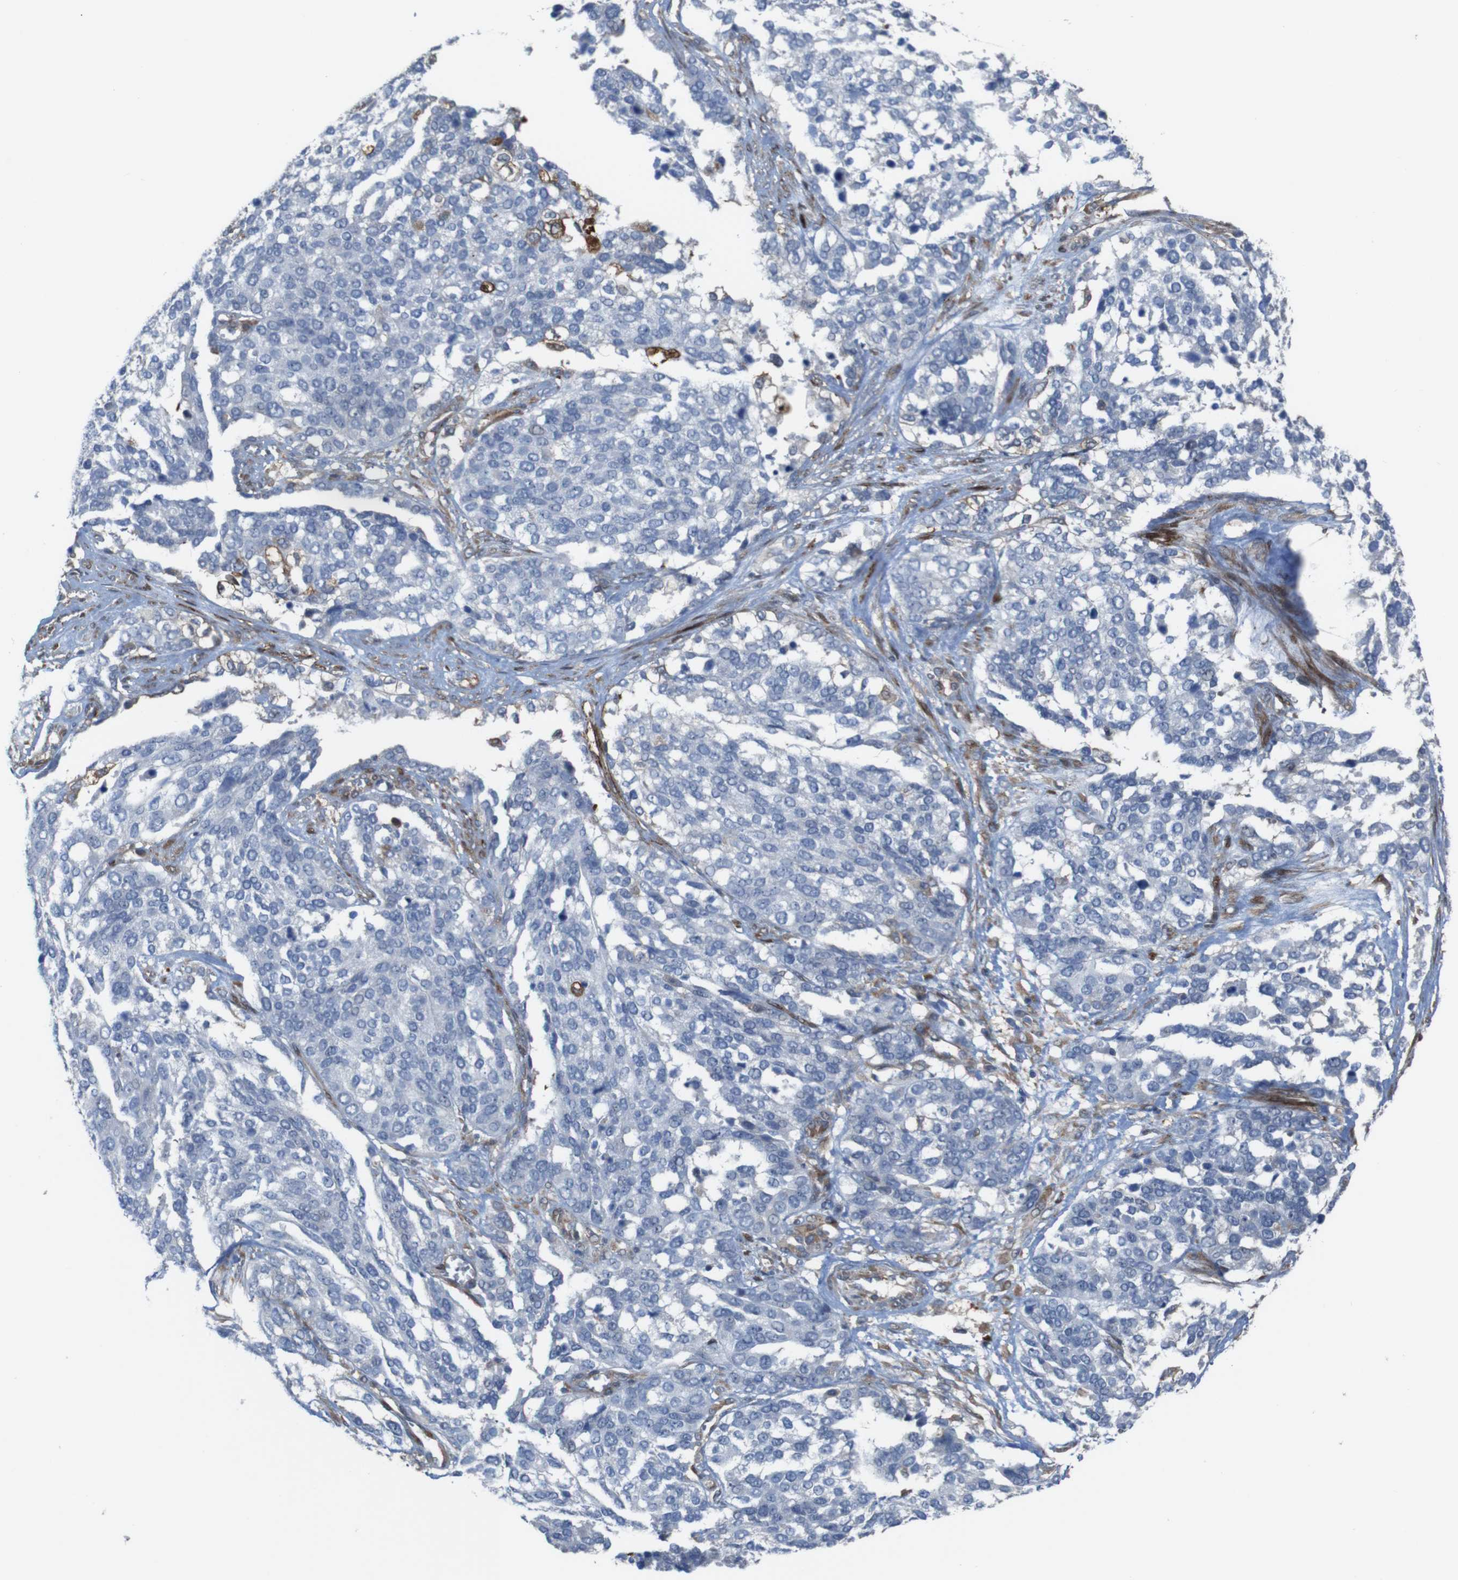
{"staining": {"intensity": "strong", "quantity": "<25%", "location": "cytoplasmic/membranous"}, "tissue": "ovarian cancer", "cell_type": "Tumor cells", "image_type": "cancer", "snomed": [{"axis": "morphology", "description": "Cystadenocarcinoma, serous, NOS"}, {"axis": "topography", "description": "Ovary"}], "caption": "There is medium levels of strong cytoplasmic/membranous expression in tumor cells of ovarian serous cystadenocarcinoma, as demonstrated by immunohistochemical staining (brown color).", "gene": "PCOLCE2", "patient": {"sex": "female", "age": 44}}